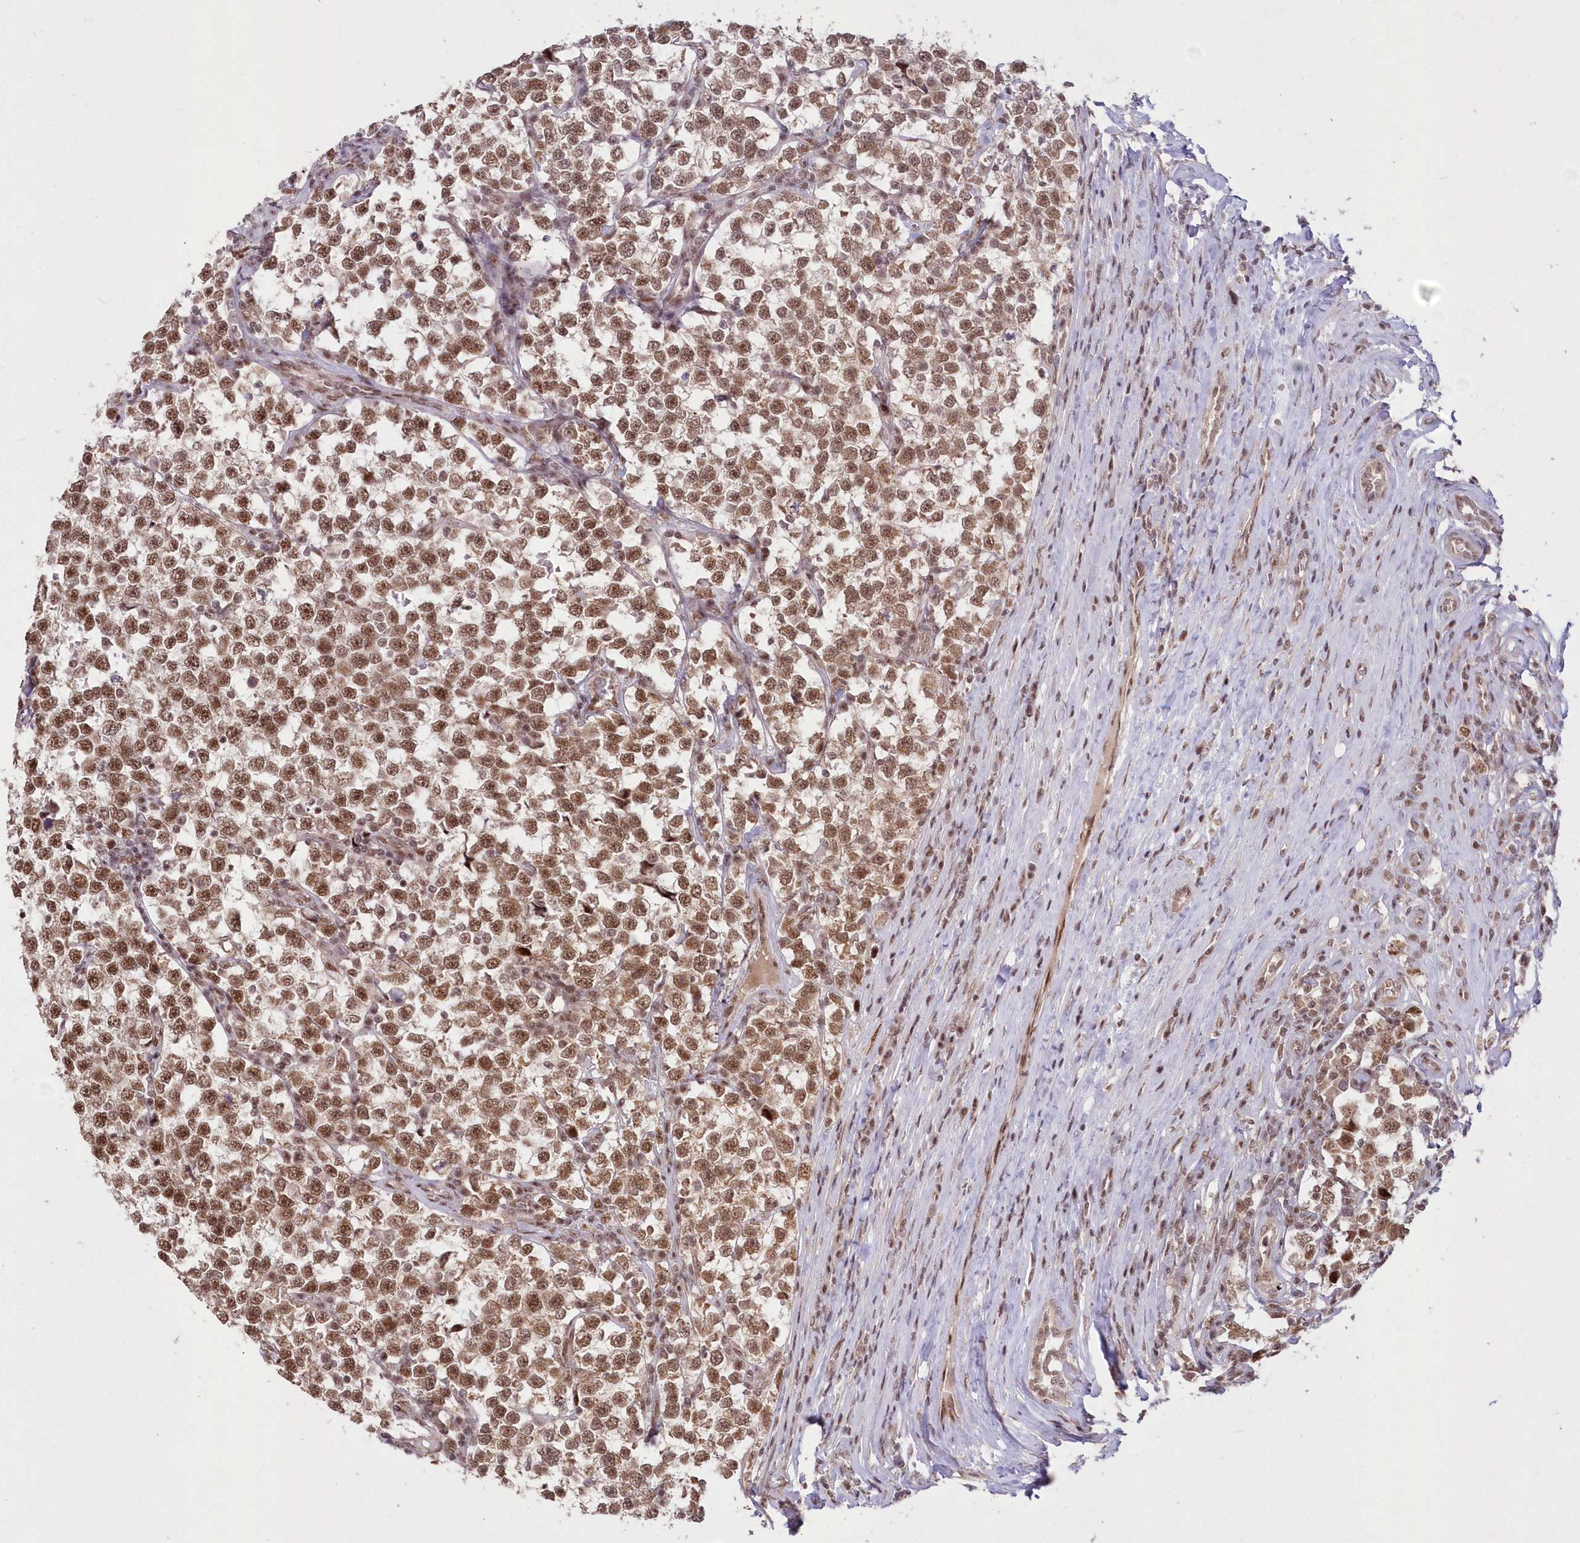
{"staining": {"intensity": "moderate", "quantity": ">75%", "location": "nuclear"}, "tissue": "testis cancer", "cell_type": "Tumor cells", "image_type": "cancer", "snomed": [{"axis": "morphology", "description": "Normal tissue, NOS"}, {"axis": "morphology", "description": "Seminoma, NOS"}, {"axis": "topography", "description": "Testis"}], "caption": "Testis cancer (seminoma) tissue displays moderate nuclear positivity in approximately >75% of tumor cells", "gene": "WBP1L", "patient": {"sex": "male", "age": 43}}